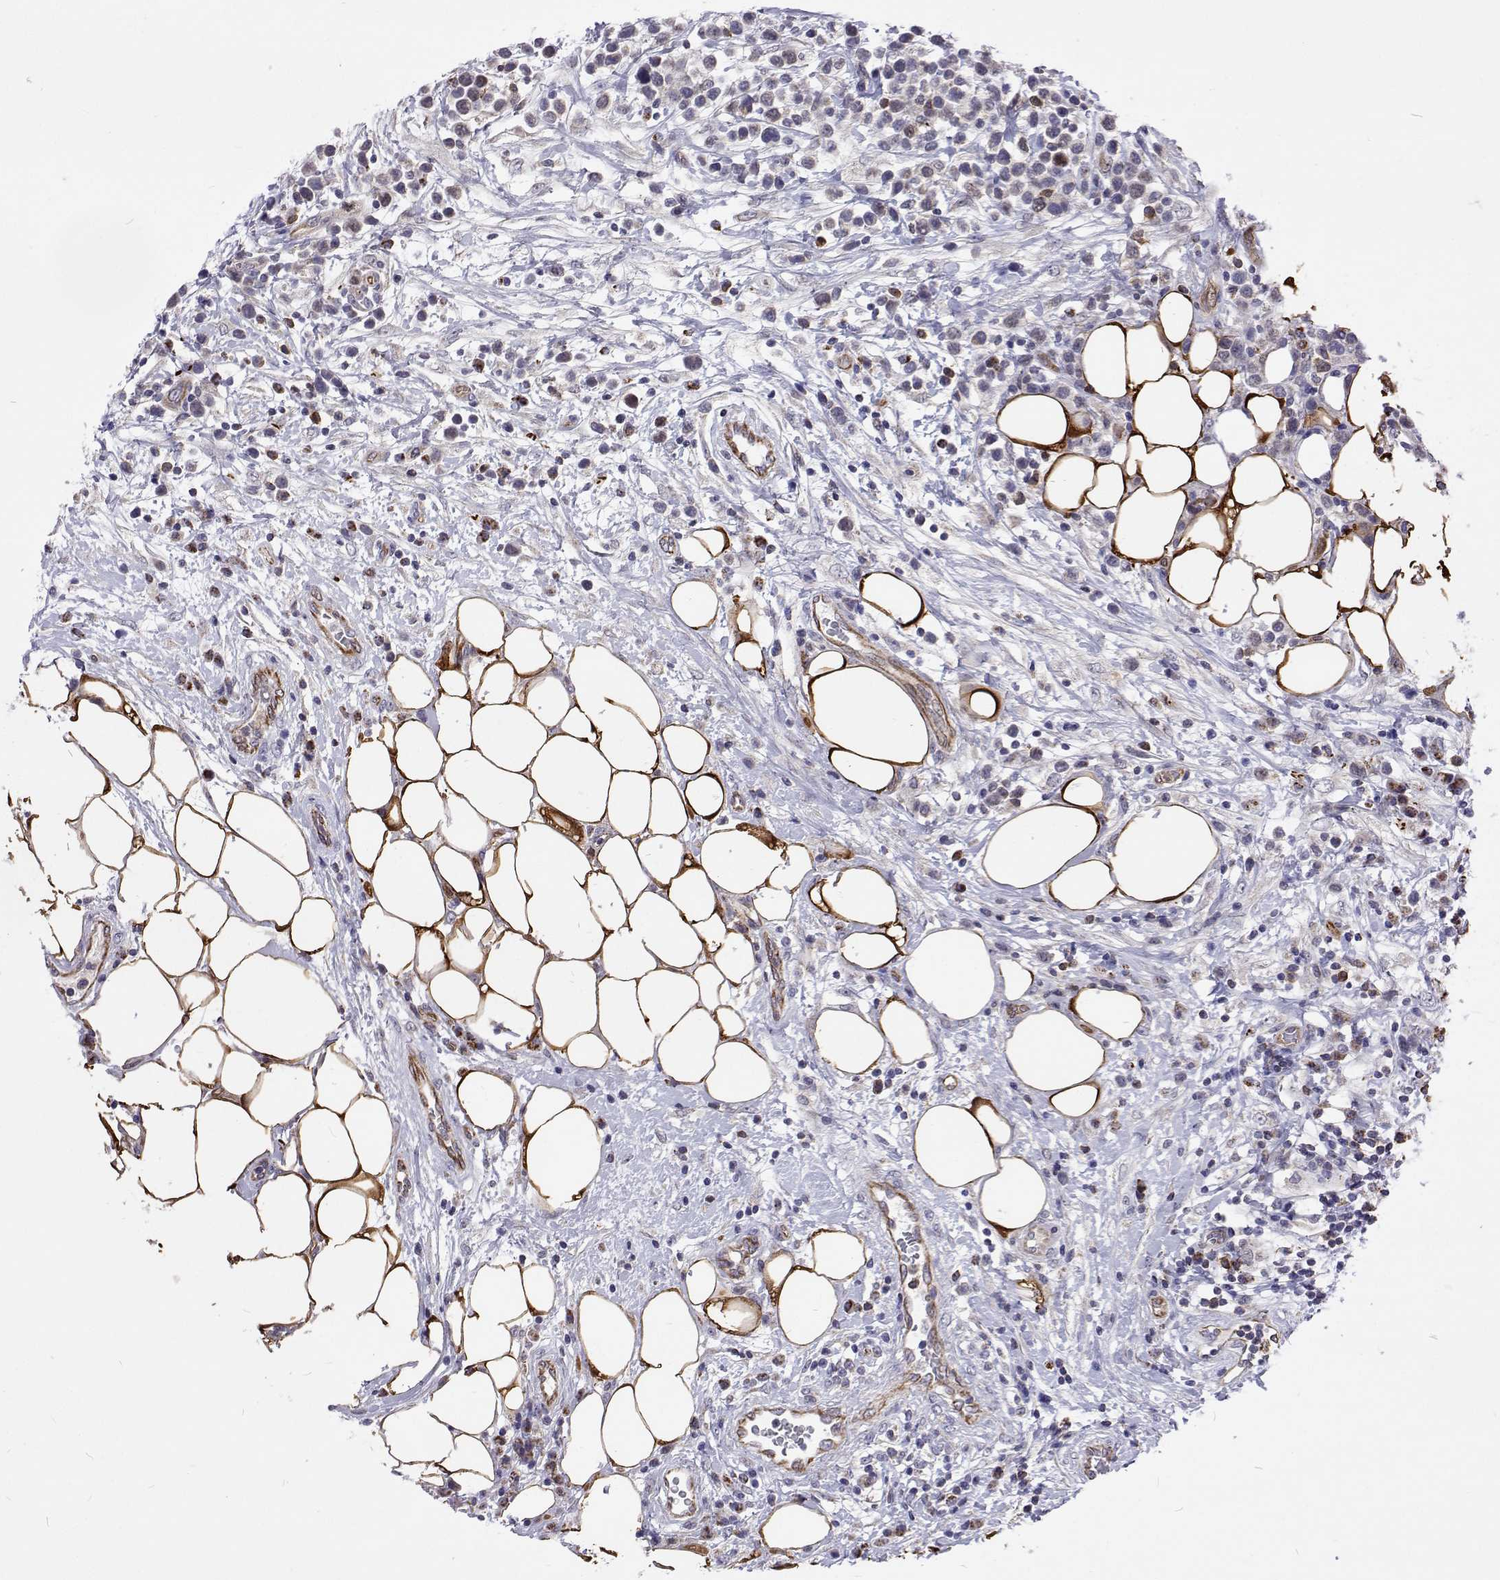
{"staining": {"intensity": "negative", "quantity": "none", "location": "none"}, "tissue": "lymphoma", "cell_type": "Tumor cells", "image_type": "cancer", "snomed": [{"axis": "morphology", "description": "Malignant lymphoma, non-Hodgkin's type, High grade"}, {"axis": "topography", "description": "Soft tissue"}], "caption": "Tumor cells show no significant protein positivity in lymphoma.", "gene": "DHTKD1", "patient": {"sex": "female", "age": 56}}